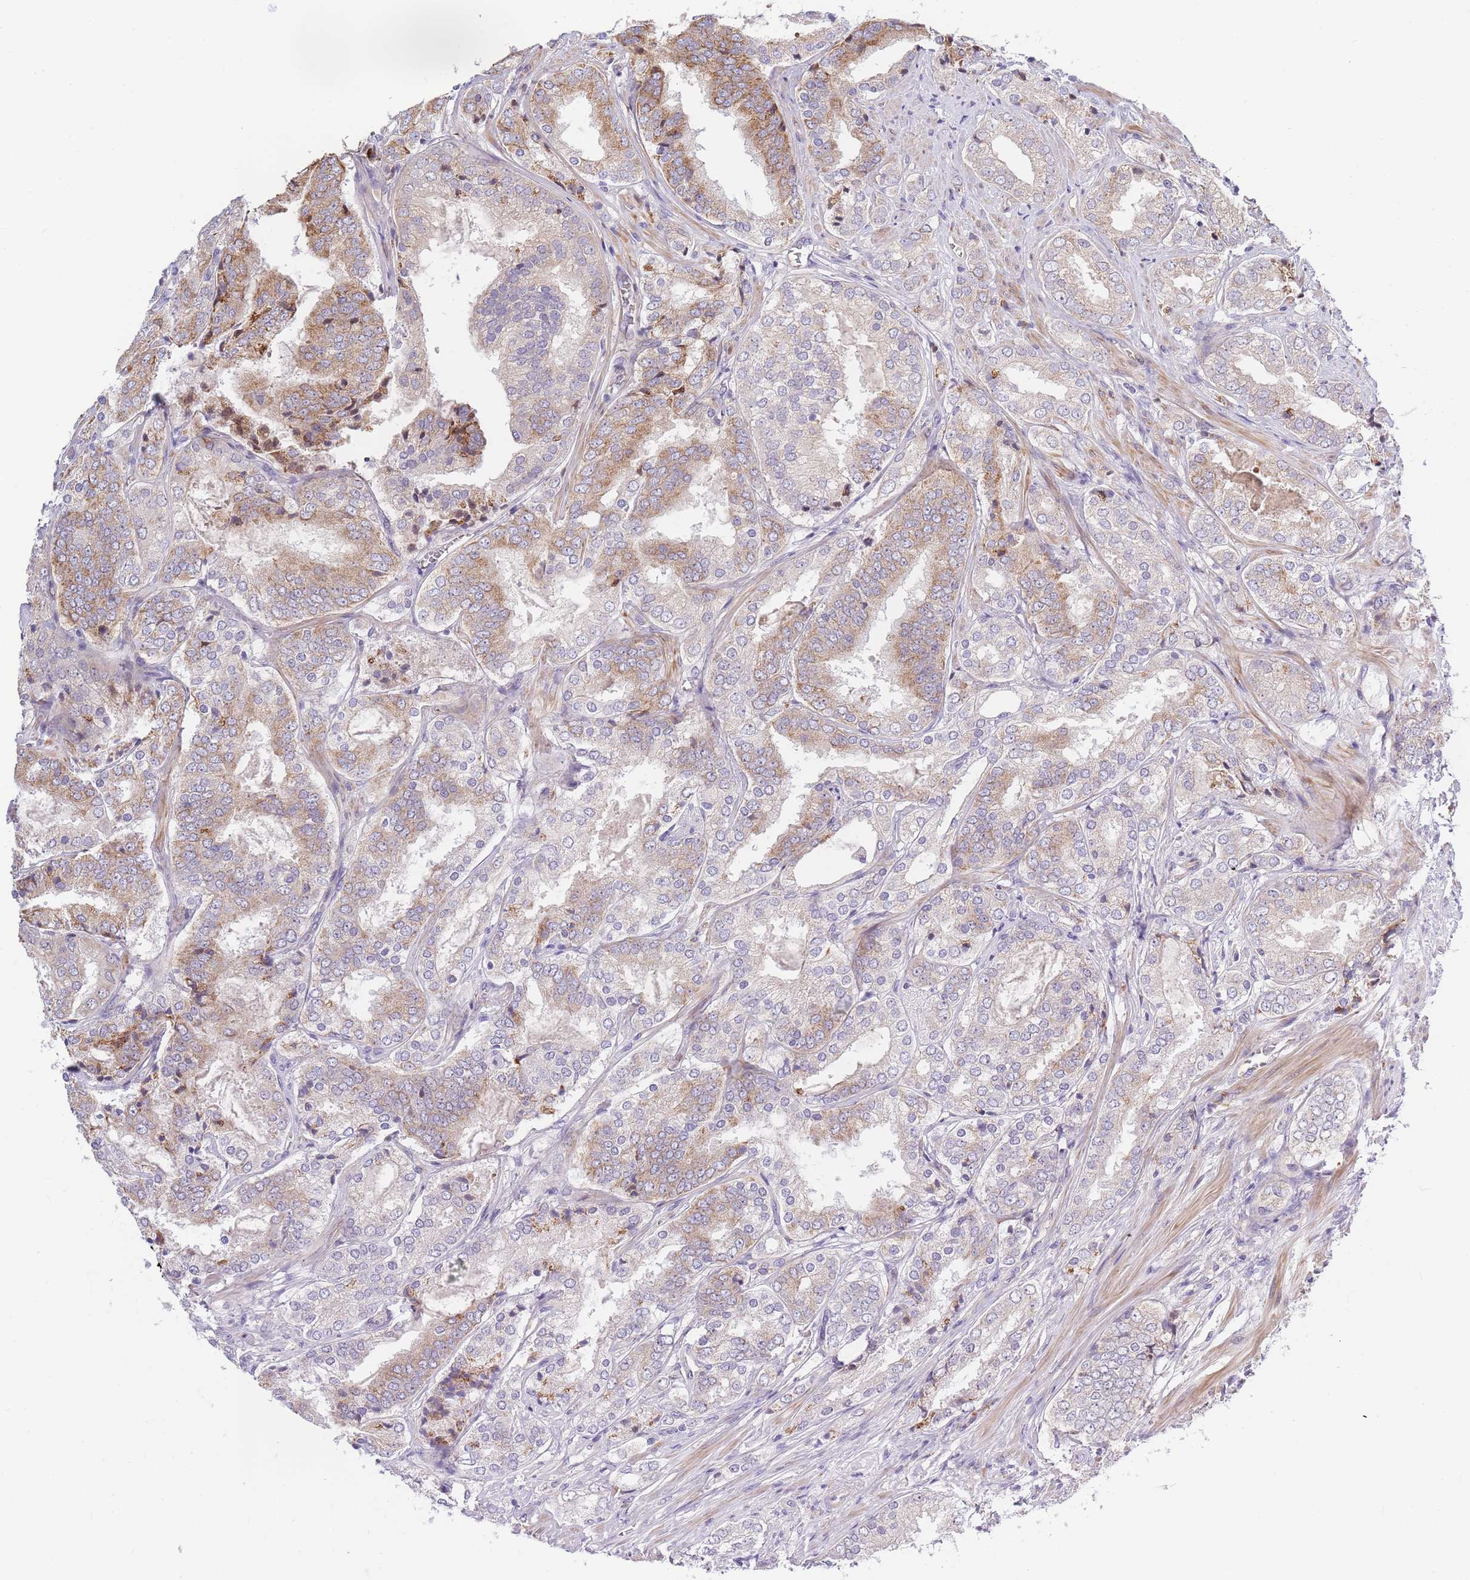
{"staining": {"intensity": "moderate", "quantity": "<25%", "location": "cytoplasmic/membranous"}, "tissue": "prostate cancer", "cell_type": "Tumor cells", "image_type": "cancer", "snomed": [{"axis": "morphology", "description": "Adenocarcinoma, High grade"}, {"axis": "topography", "description": "Prostate"}], "caption": "Adenocarcinoma (high-grade) (prostate) was stained to show a protein in brown. There is low levels of moderate cytoplasmic/membranous positivity in about <25% of tumor cells. (IHC, brightfield microscopy, high magnification).", "gene": "HAUS3", "patient": {"sex": "male", "age": 63}}